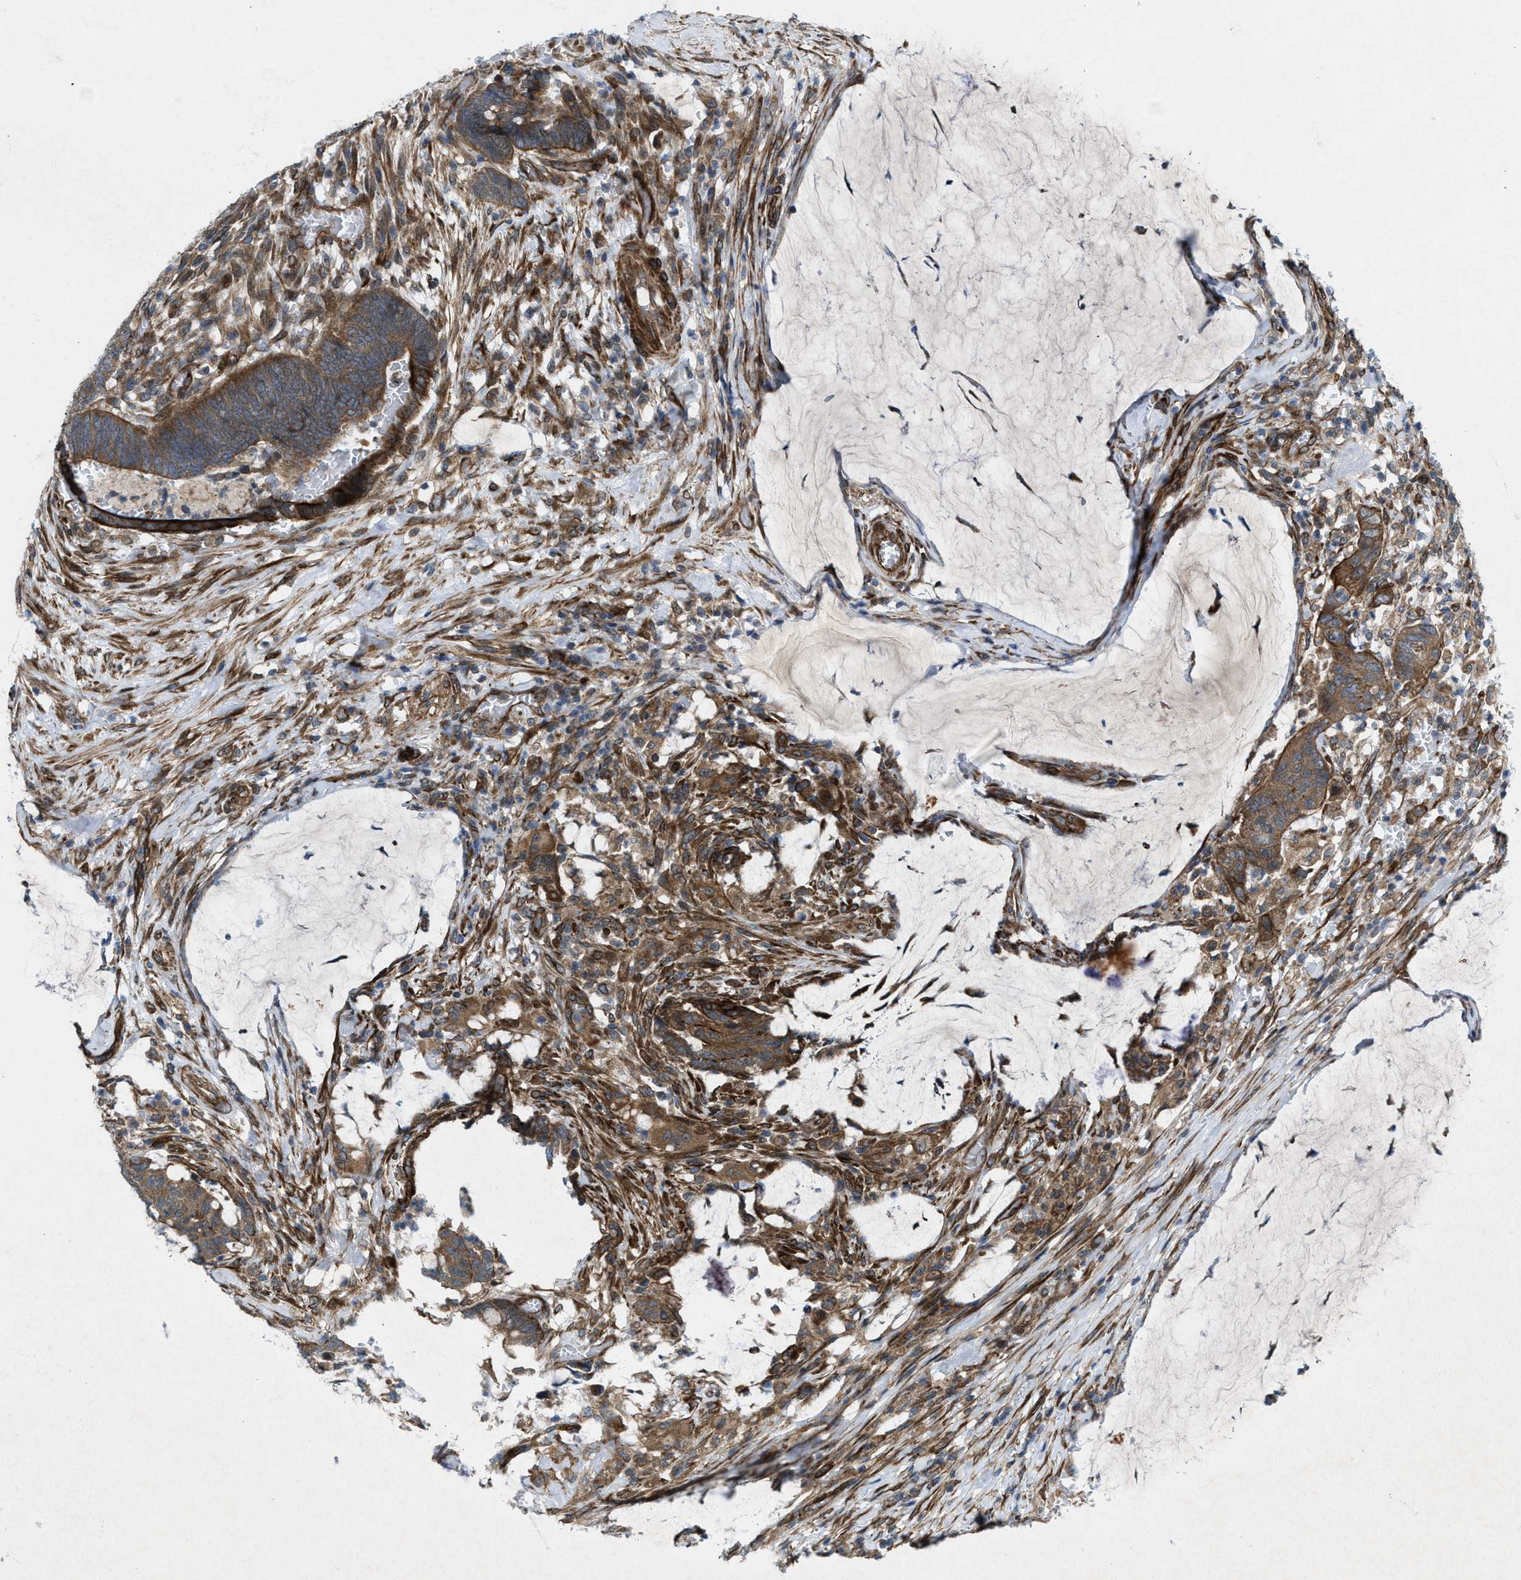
{"staining": {"intensity": "moderate", "quantity": ">75%", "location": "cytoplasmic/membranous"}, "tissue": "colorectal cancer", "cell_type": "Tumor cells", "image_type": "cancer", "snomed": [{"axis": "morphology", "description": "Normal tissue, NOS"}, {"axis": "morphology", "description": "Adenocarcinoma, NOS"}, {"axis": "topography", "description": "Rectum"}, {"axis": "topography", "description": "Peripheral nerve tissue"}], "caption": "Colorectal cancer stained for a protein (brown) demonstrates moderate cytoplasmic/membranous positive positivity in approximately >75% of tumor cells.", "gene": "URGCP", "patient": {"sex": "male", "age": 92}}